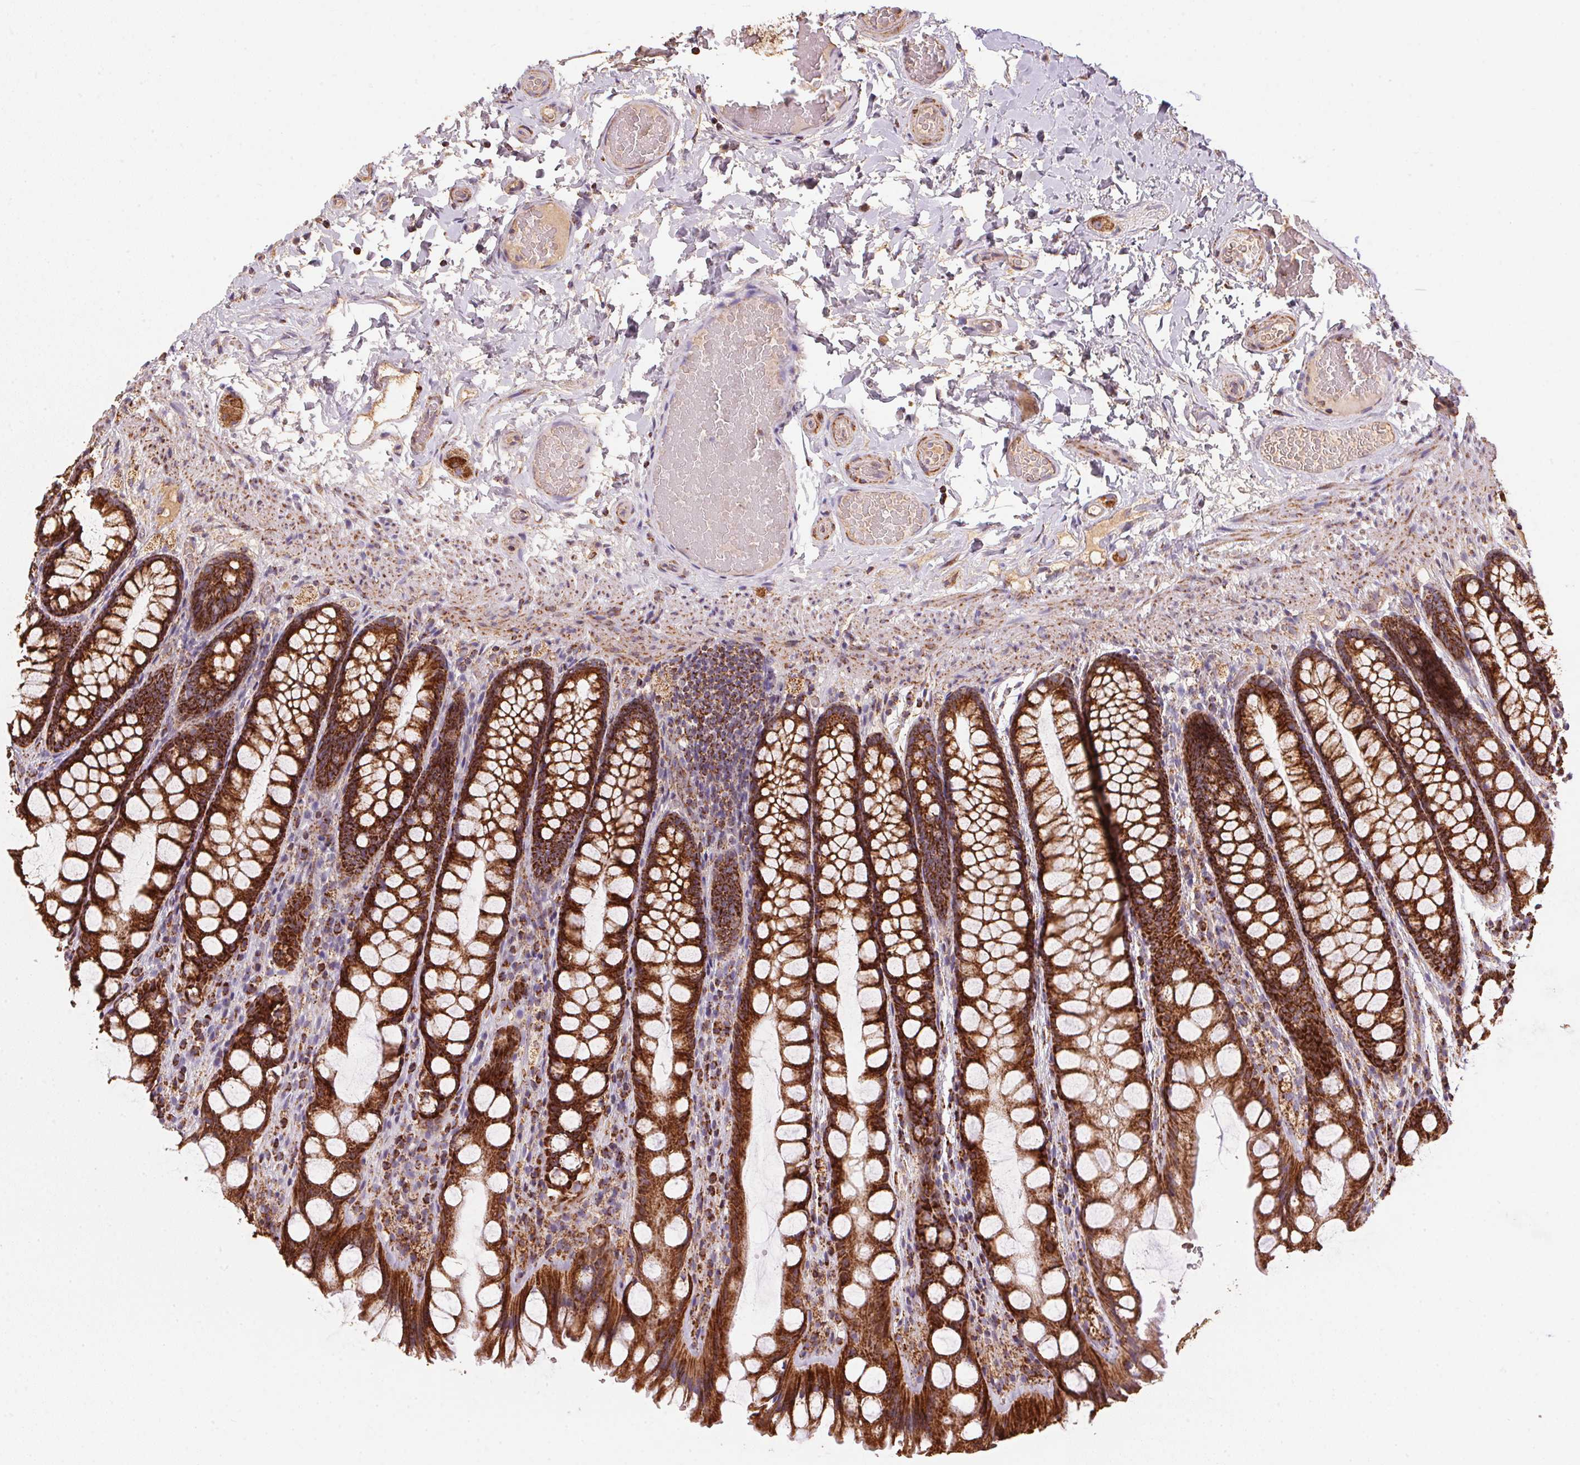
{"staining": {"intensity": "moderate", "quantity": ">75%", "location": "cytoplasmic/membranous"}, "tissue": "colon", "cell_type": "Endothelial cells", "image_type": "normal", "snomed": [{"axis": "morphology", "description": "Normal tissue, NOS"}, {"axis": "topography", "description": "Colon"}], "caption": "IHC (DAB) staining of normal colon exhibits moderate cytoplasmic/membranous protein staining in about >75% of endothelial cells.", "gene": "NDUFS2", "patient": {"sex": "male", "age": 47}}